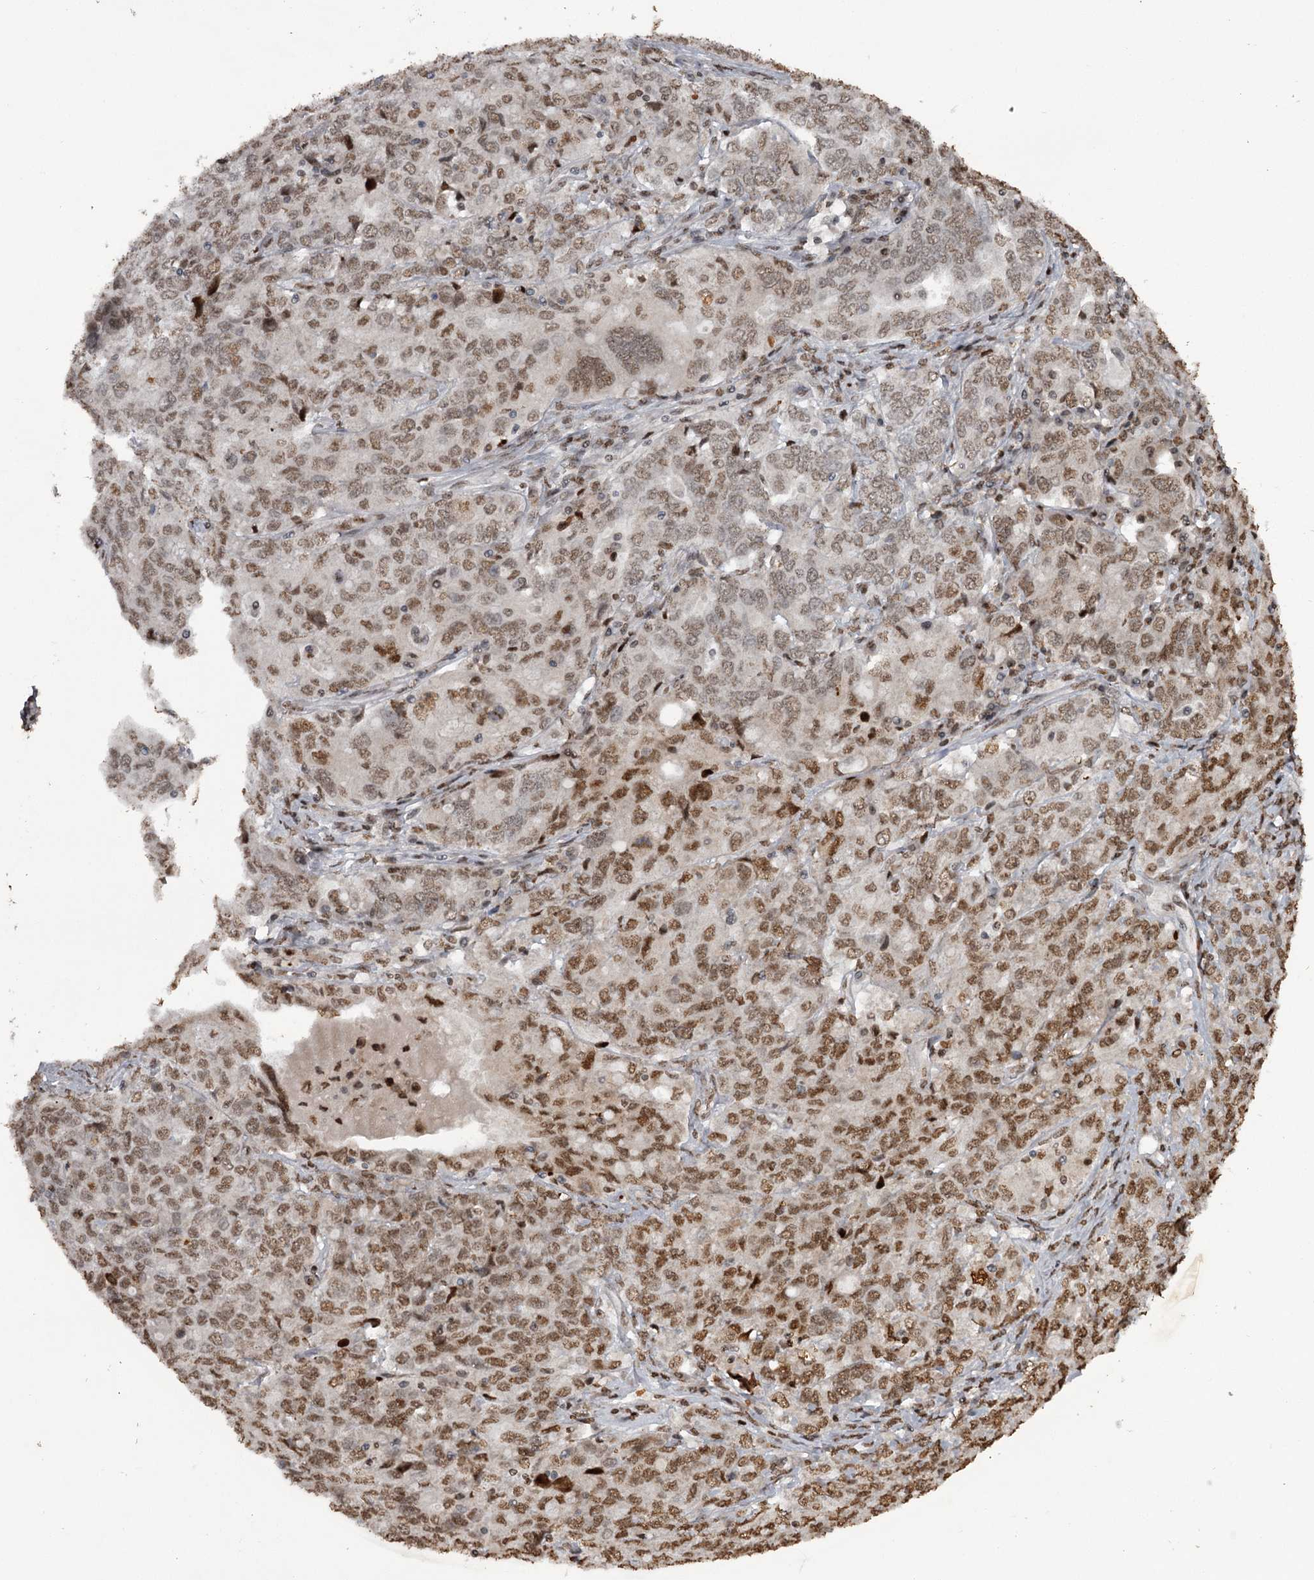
{"staining": {"intensity": "moderate", "quantity": ">75%", "location": "nuclear"}, "tissue": "ovarian cancer", "cell_type": "Tumor cells", "image_type": "cancer", "snomed": [{"axis": "morphology", "description": "Carcinoma, endometroid"}, {"axis": "topography", "description": "Ovary"}], "caption": "Ovarian cancer (endometroid carcinoma) stained with immunohistochemistry (IHC) reveals moderate nuclear staining in approximately >75% of tumor cells.", "gene": "THYN1", "patient": {"sex": "female", "age": 62}}